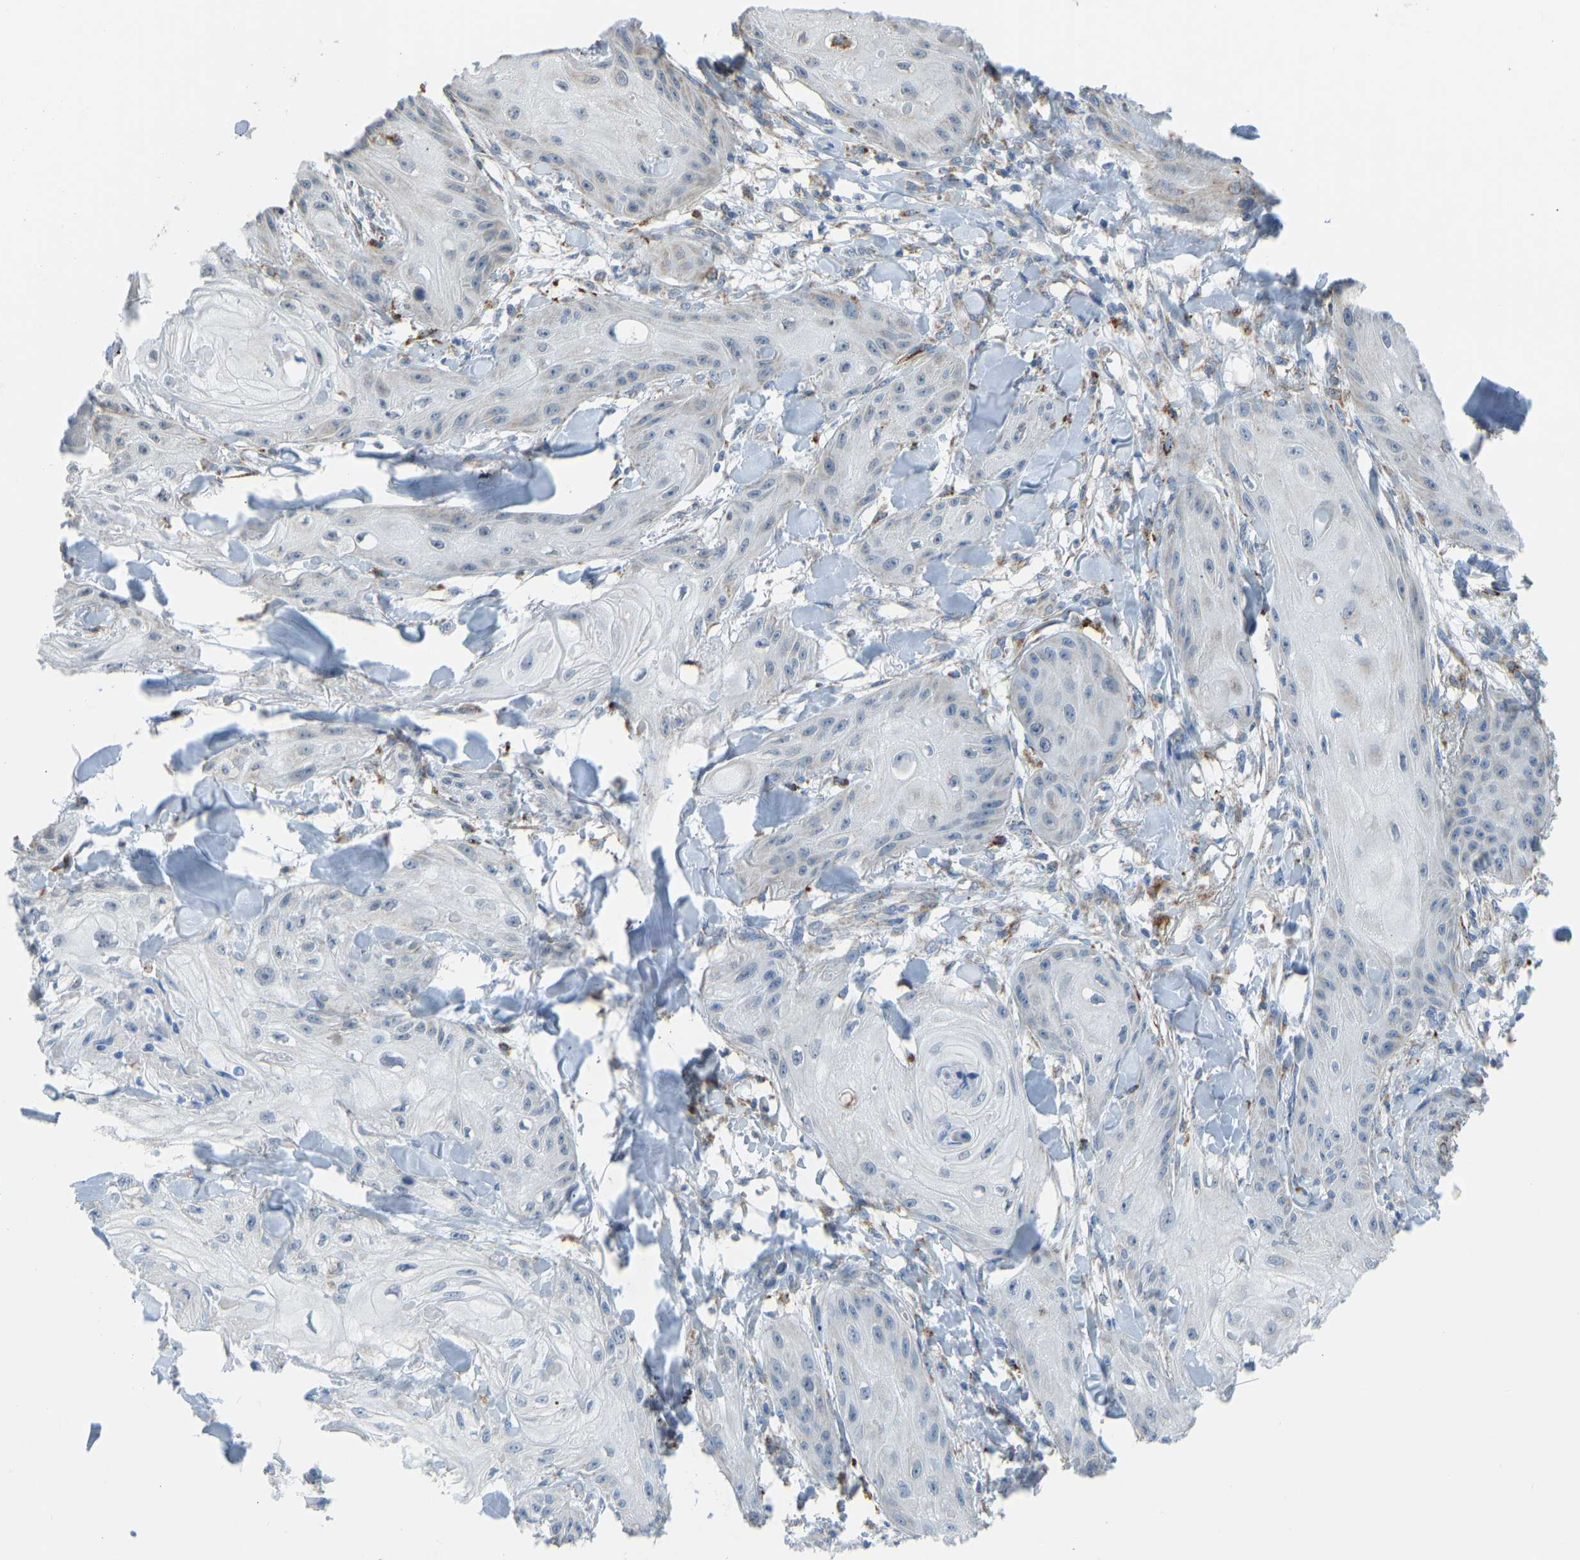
{"staining": {"intensity": "negative", "quantity": "none", "location": "none"}, "tissue": "skin cancer", "cell_type": "Tumor cells", "image_type": "cancer", "snomed": [{"axis": "morphology", "description": "Squamous cell carcinoma, NOS"}, {"axis": "topography", "description": "Skin"}], "caption": "This is a photomicrograph of IHC staining of skin cancer, which shows no expression in tumor cells. (DAB IHC, high magnification).", "gene": "SMIM20", "patient": {"sex": "male", "age": 74}}